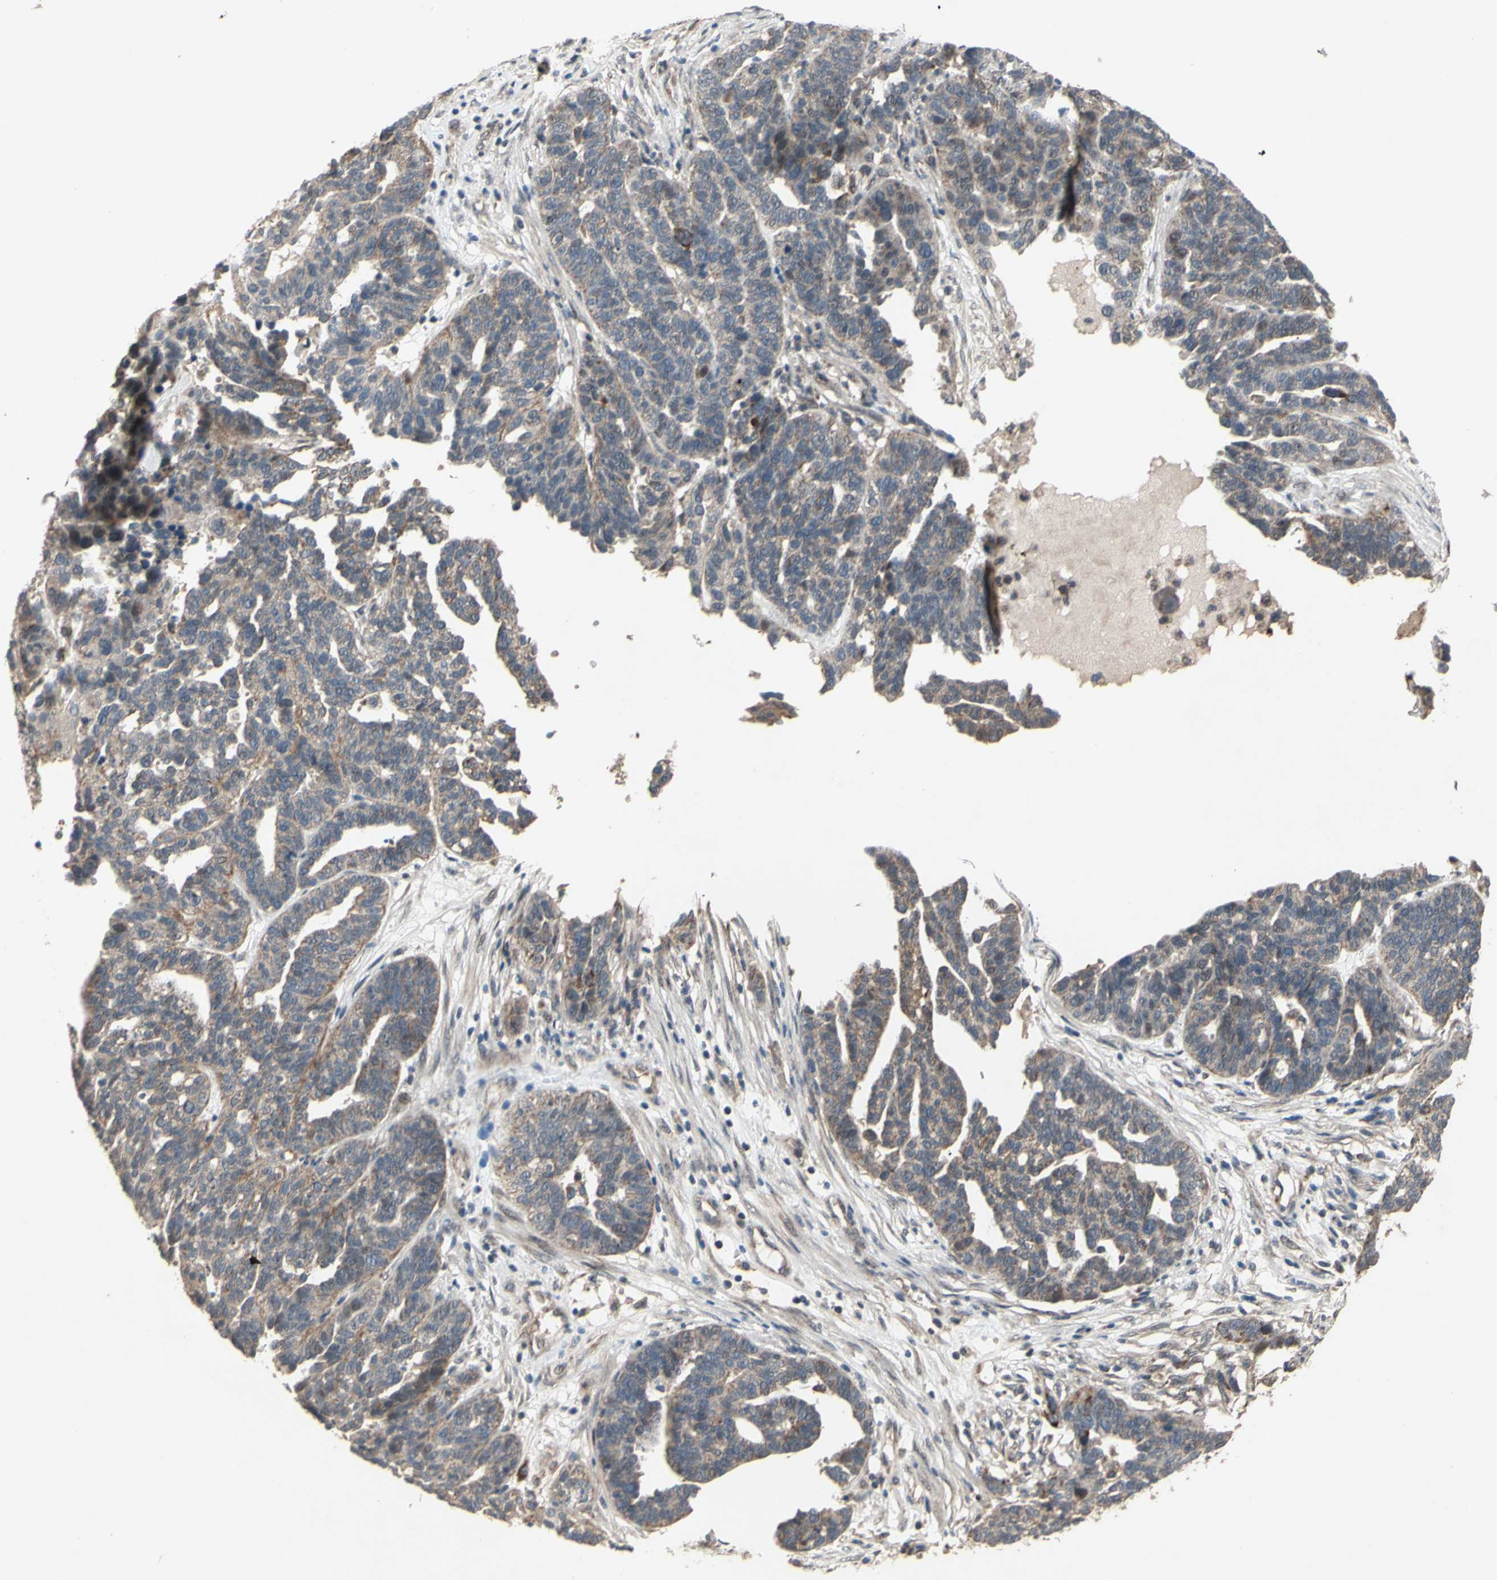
{"staining": {"intensity": "weak", "quantity": ">75%", "location": "cytoplasmic/membranous"}, "tissue": "ovarian cancer", "cell_type": "Tumor cells", "image_type": "cancer", "snomed": [{"axis": "morphology", "description": "Cystadenocarcinoma, serous, NOS"}, {"axis": "topography", "description": "Ovary"}], "caption": "An immunohistochemistry micrograph of neoplastic tissue is shown. Protein staining in brown shows weak cytoplasmic/membranous positivity in serous cystadenocarcinoma (ovarian) within tumor cells.", "gene": "CD164", "patient": {"sex": "female", "age": 59}}